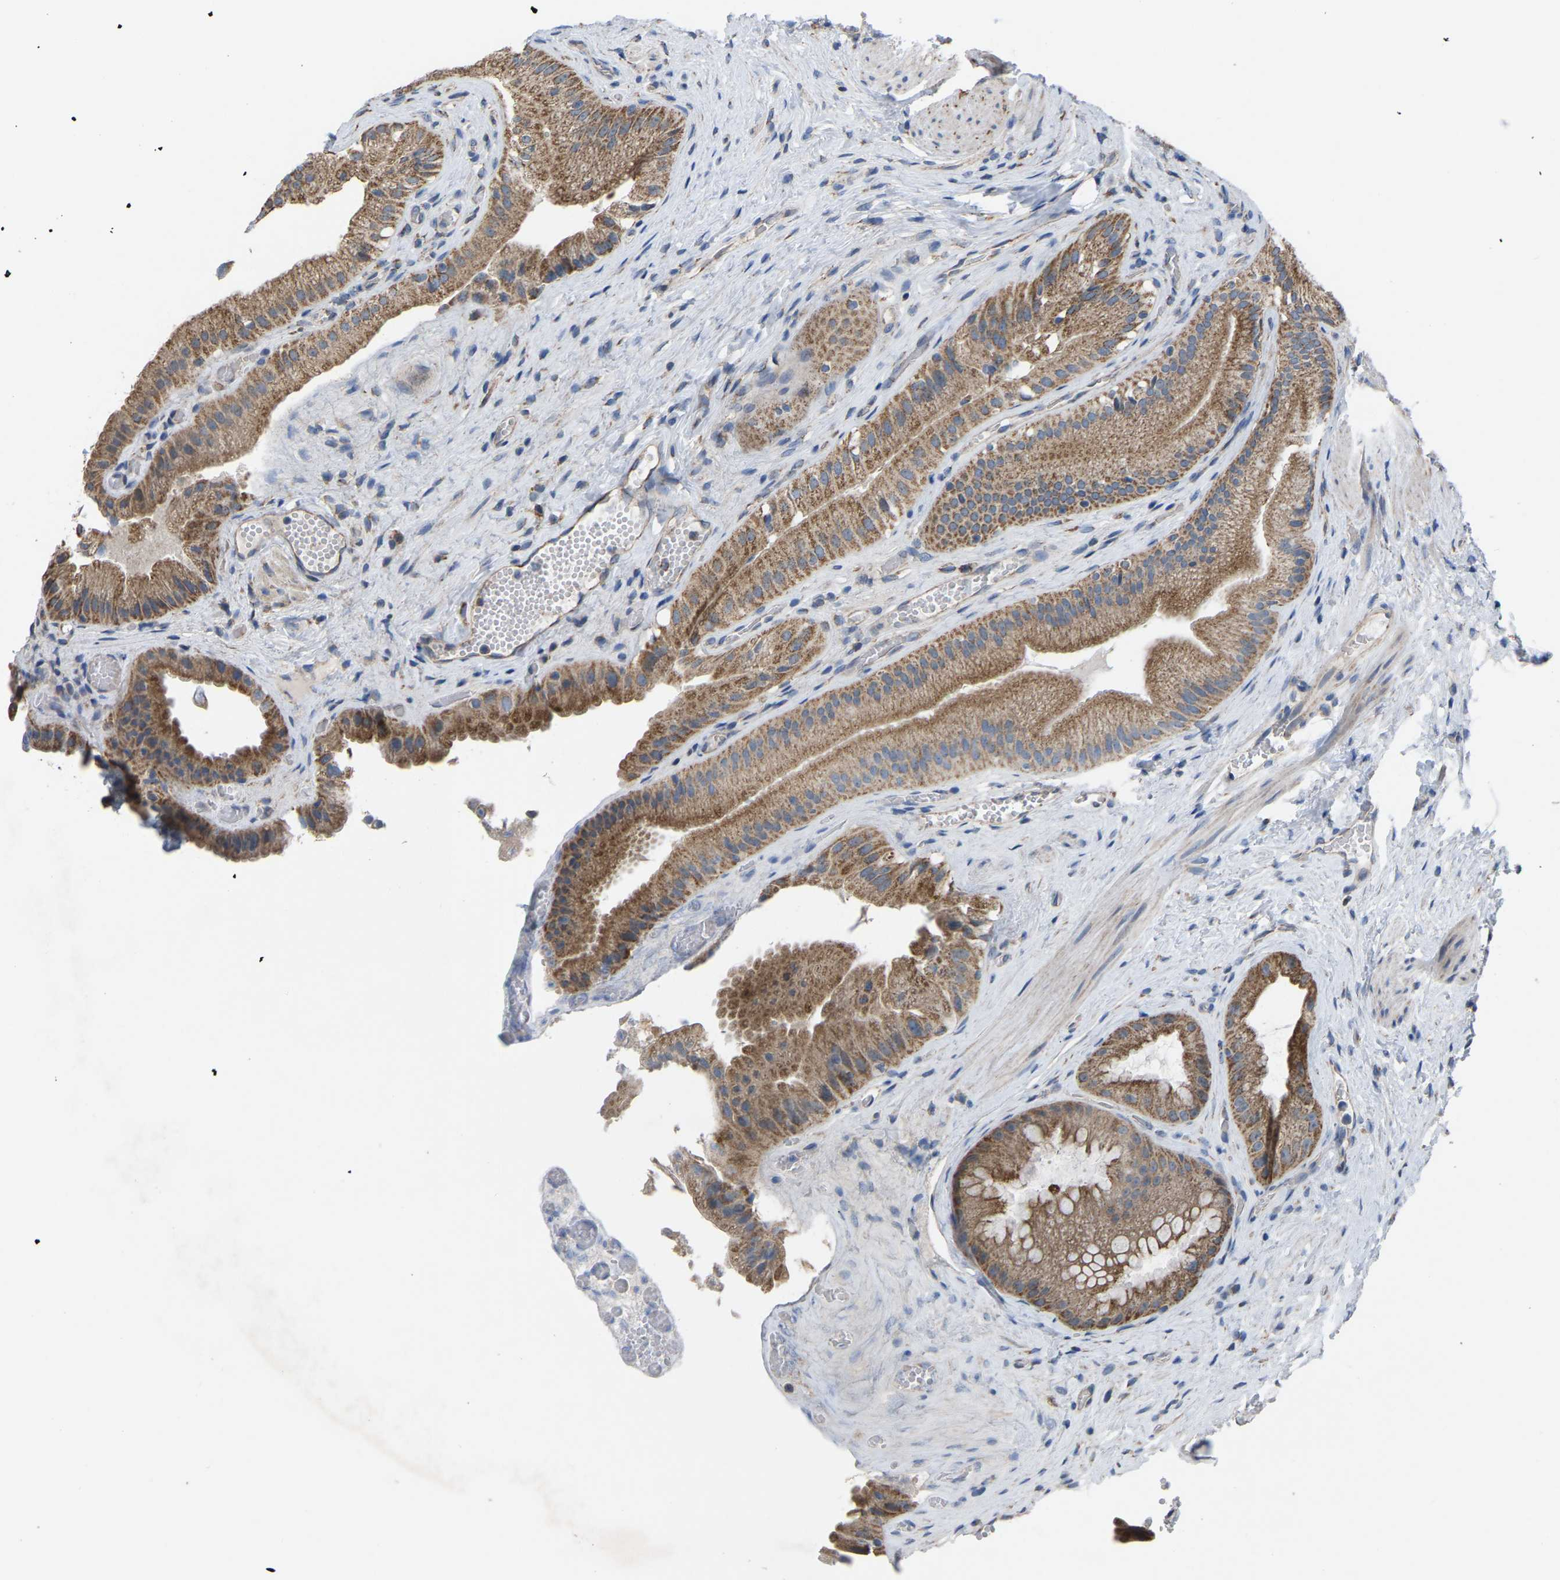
{"staining": {"intensity": "moderate", "quantity": ">75%", "location": "cytoplasmic/membranous"}, "tissue": "gallbladder", "cell_type": "Glandular cells", "image_type": "normal", "snomed": [{"axis": "morphology", "description": "Normal tissue, NOS"}, {"axis": "topography", "description": "Gallbladder"}], "caption": "This photomicrograph exhibits IHC staining of benign gallbladder, with medium moderate cytoplasmic/membranous staining in approximately >75% of glandular cells.", "gene": "BCL10", "patient": {"sex": "male", "age": 49}}